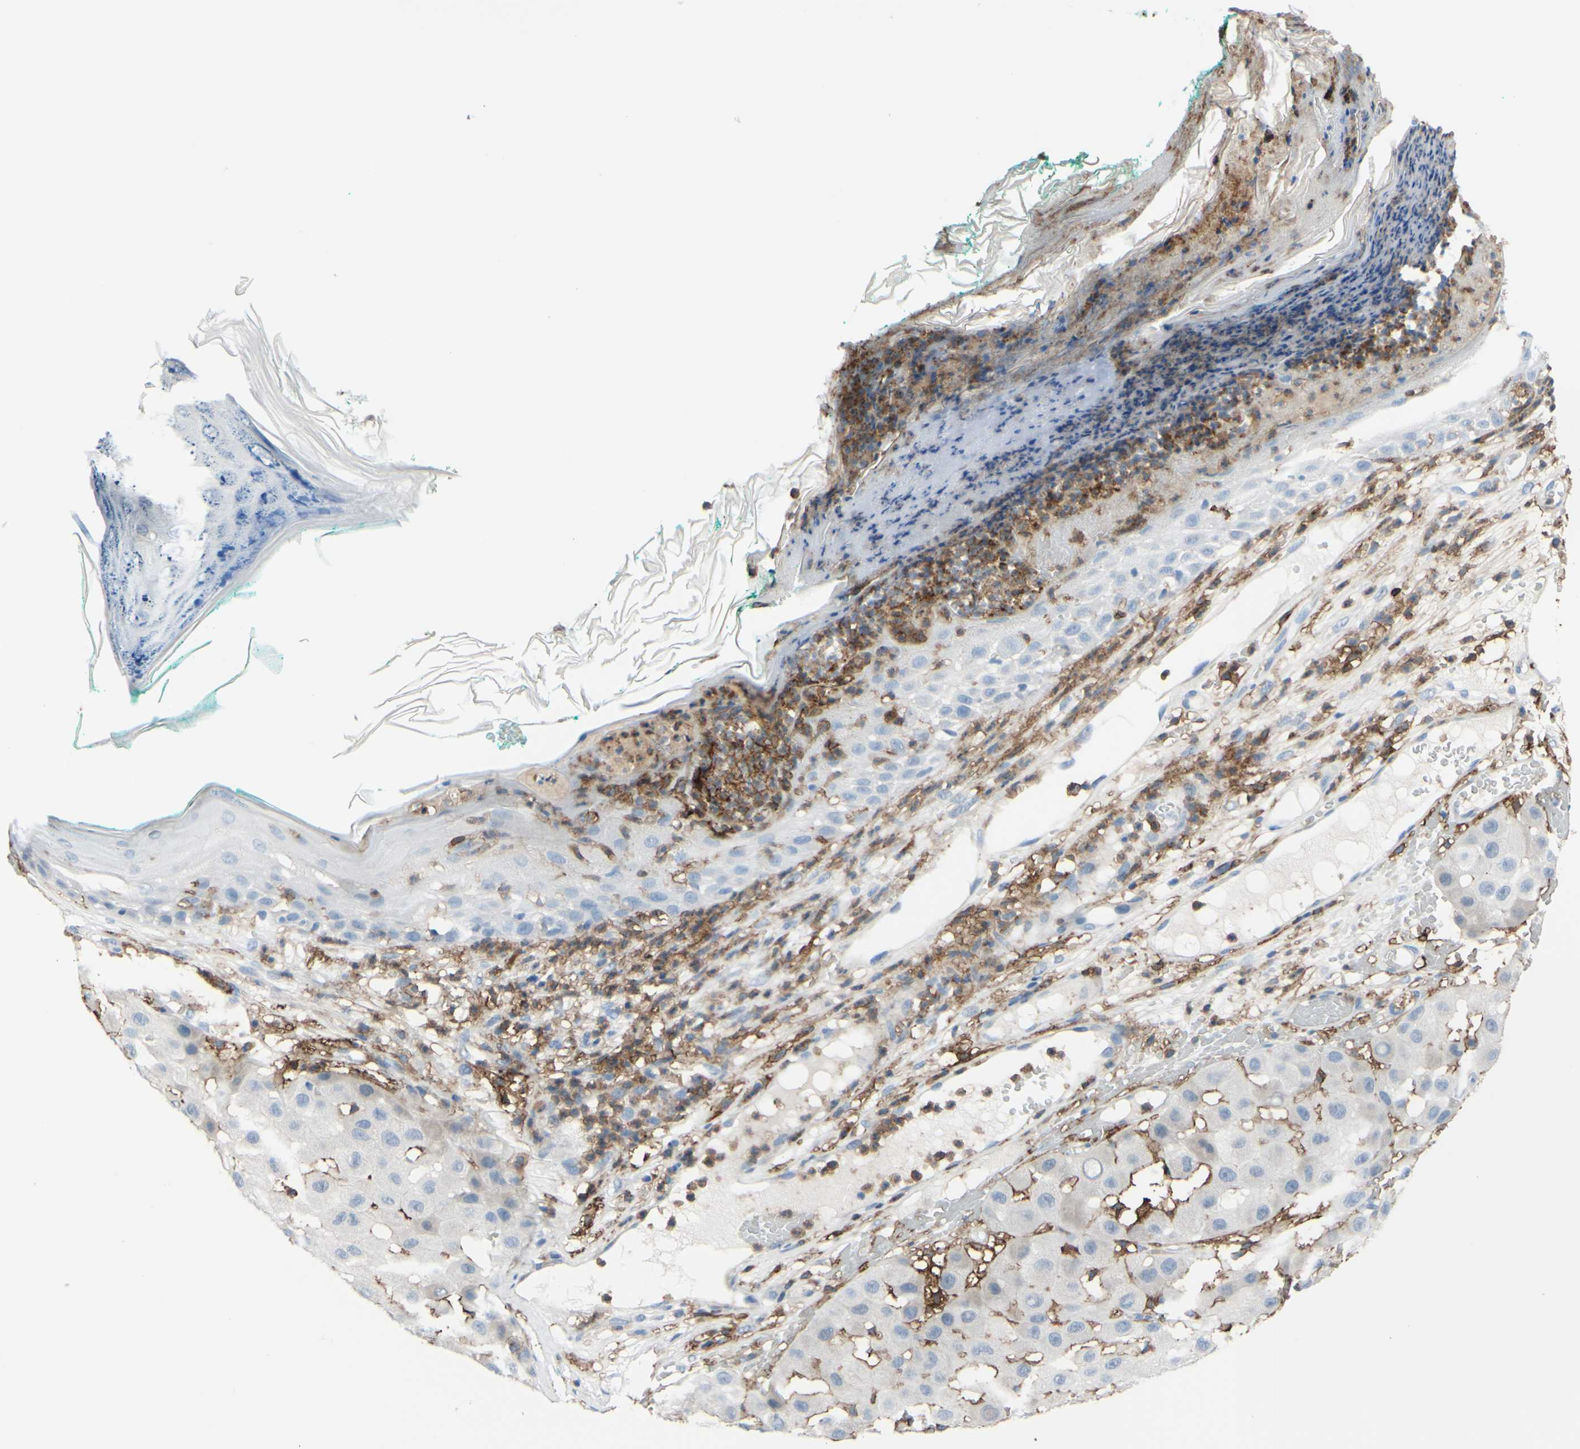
{"staining": {"intensity": "negative", "quantity": "none", "location": "none"}, "tissue": "melanoma", "cell_type": "Tumor cells", "image_type": "cancer", "snomed": [{"axis": "morphology", "description": "Malignant melanoma, NOS"}, {"axis": "topography", "description": "Skin"}], "caption": "IHC micrograph of neoplastic tissue: human malignant melanoma stained with DAB (3,3'-diaminobenzidine) reveals no significant protein expression in tumor cells.", "gene": "FCGR2A", "patient": {"sex": "female", "age": 81}}